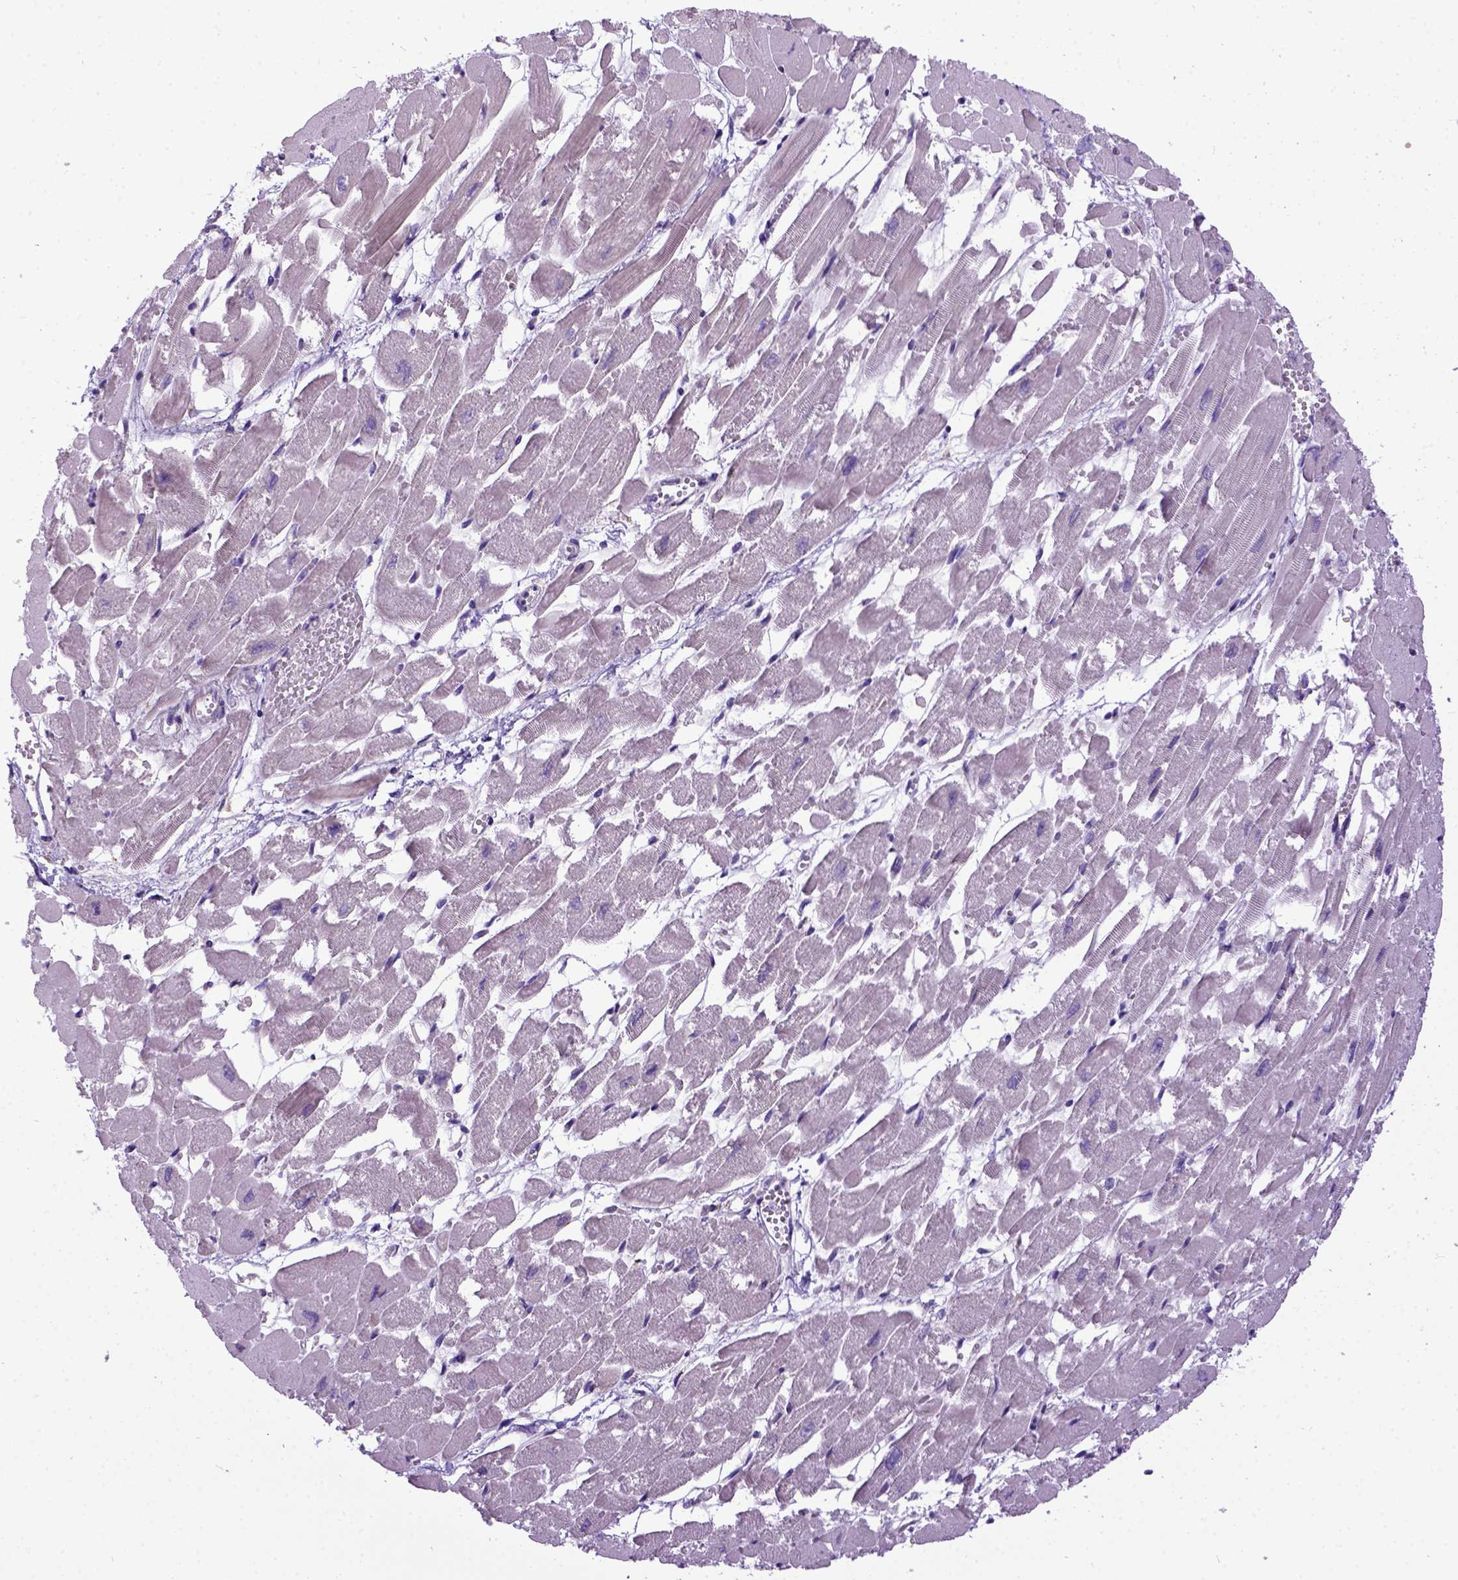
{"staining": {"intensity": "negative", "quantity": "none", "location": "none"}, "tissue": "heart muscle", "cell_type": "Cardiomyocytes", "image_type": "normal", "snomed": [{"axis": "morphology", "description": "Normal tissue, NOS"}, {"axis": "topography", "description": "Heart"}], "caption": "A micrograph of human heart muscle is negative for staining in cardiomyocytes. (DAB IHC, high magnification).", "gene": "NEK5", "patient": {"sex": "female", "age": 52}}